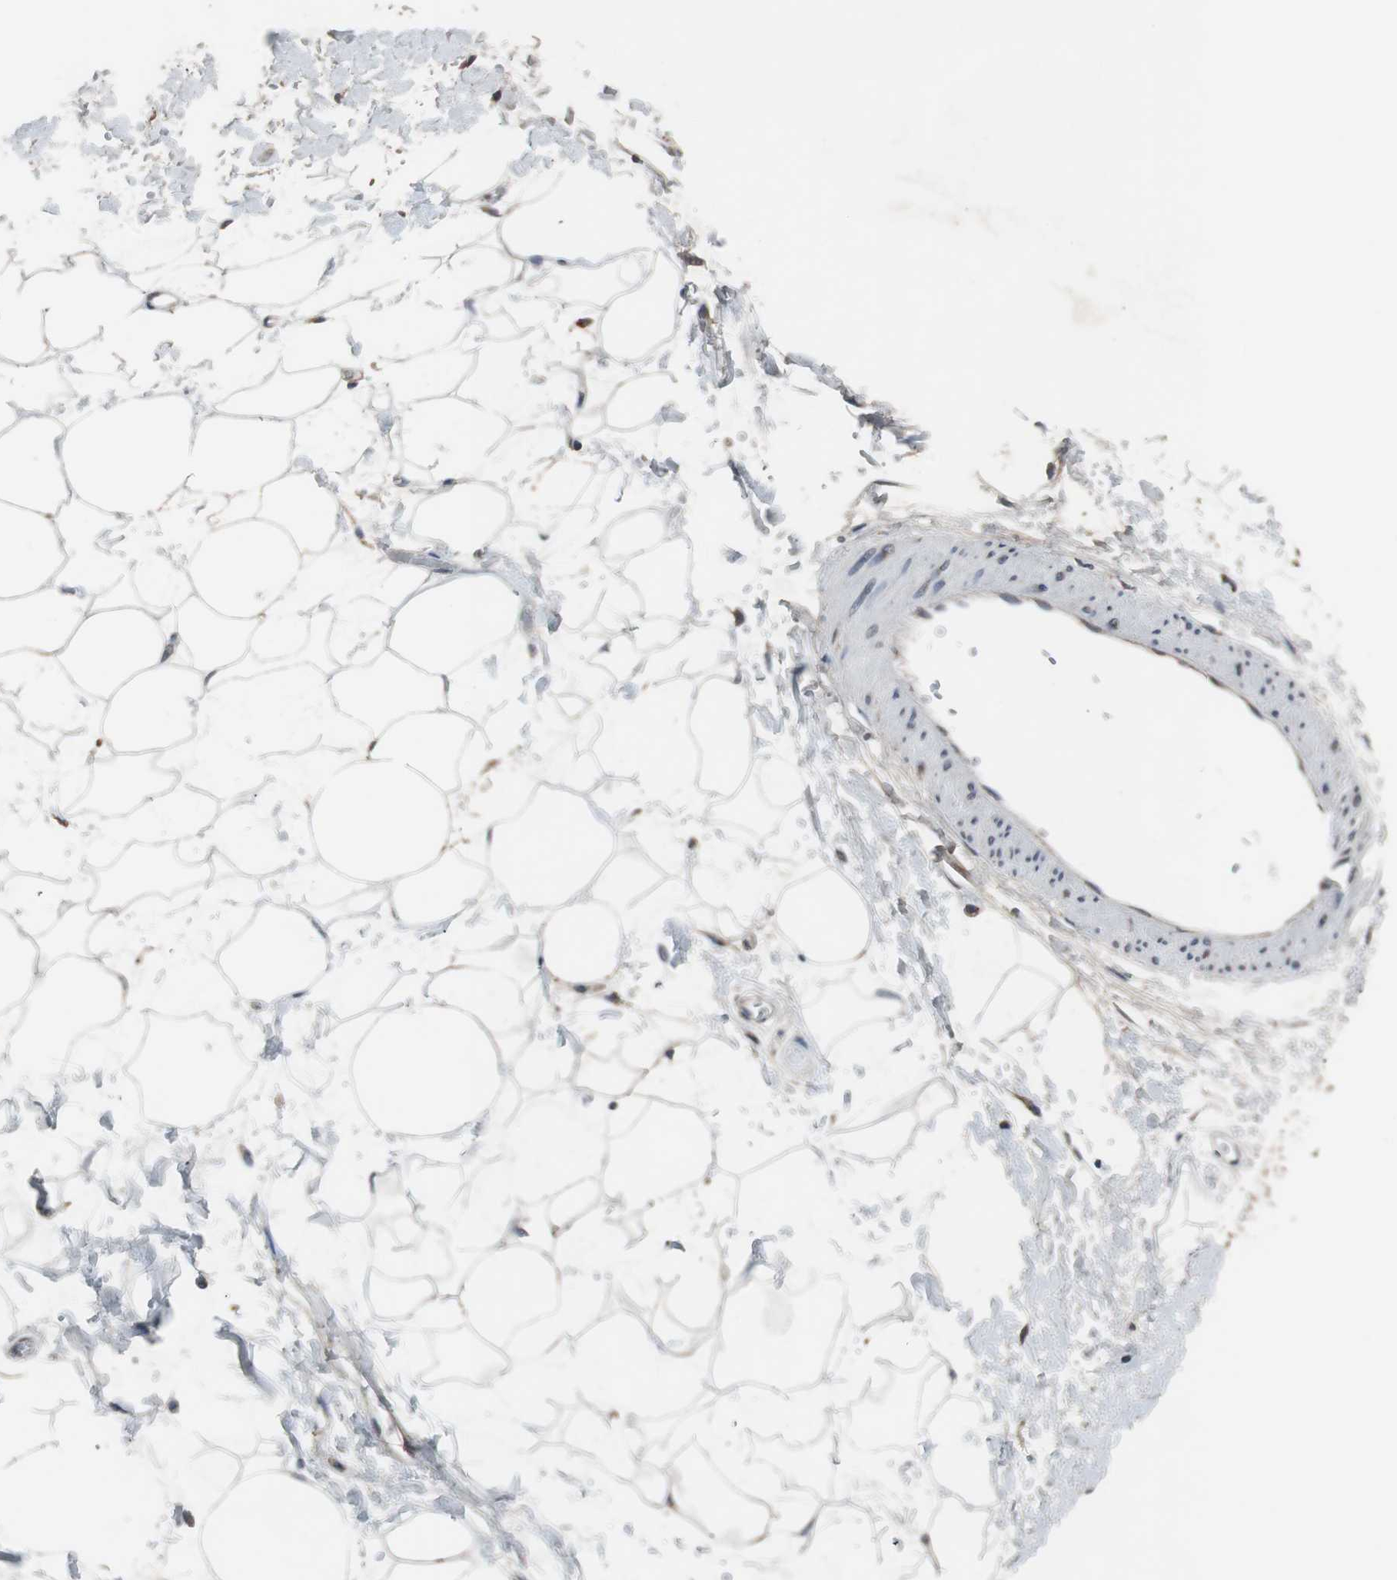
{"staining": {"intensity": "negative", "quantity": "none", "location": "none"}, "tissue": "adipose tissue", "cell_type": "Adipocytes", "image_type": "normal", "snomed": [{"axis": "morphology", "description": "Normal tissue, NOS"}, {"axis": "topography", "description": "Soft tissue"}], "caption": "Immunohistochemical staining of benign human adipose tissue reveals no significant staining in adipocytes. (Brightfield microscopy of DAB (3,3'-diaminobenzidine) IHC at high magnification).", "gene": "USP10", "patient": {"sex": "male", "age": 72}}